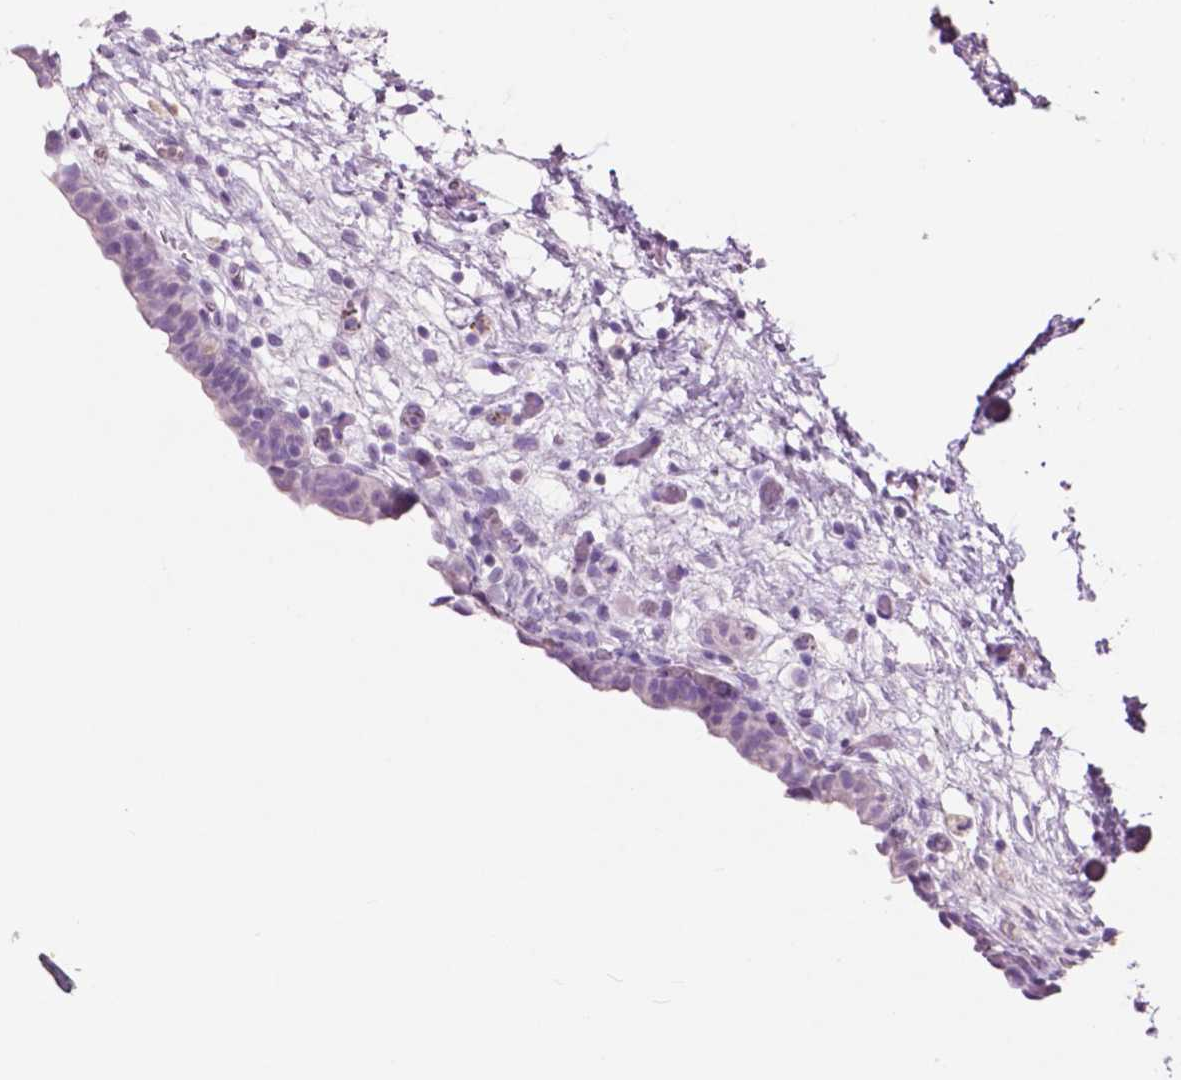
{"staining": {"intensity": "negative", "quantity": "none", "location": "none"}, "tissue": "urinary bladder", "cell_type": "Urothelial cells", "image_type": "normal", "snomed": [{"axis": "morphology", "description": "Normal tissue, NOS"}, {"axis": "topography", "description": "Urinary bladder"}], "caption": "High magnification brightfield microscopy of unremarkable urinary bladder stained with DAB (brown) and counterstained with hematoxylin (blue): urothelial cells show no significant positivity.", "gene": "IDO1", "patient": {"sex": "male", "age": 69}}